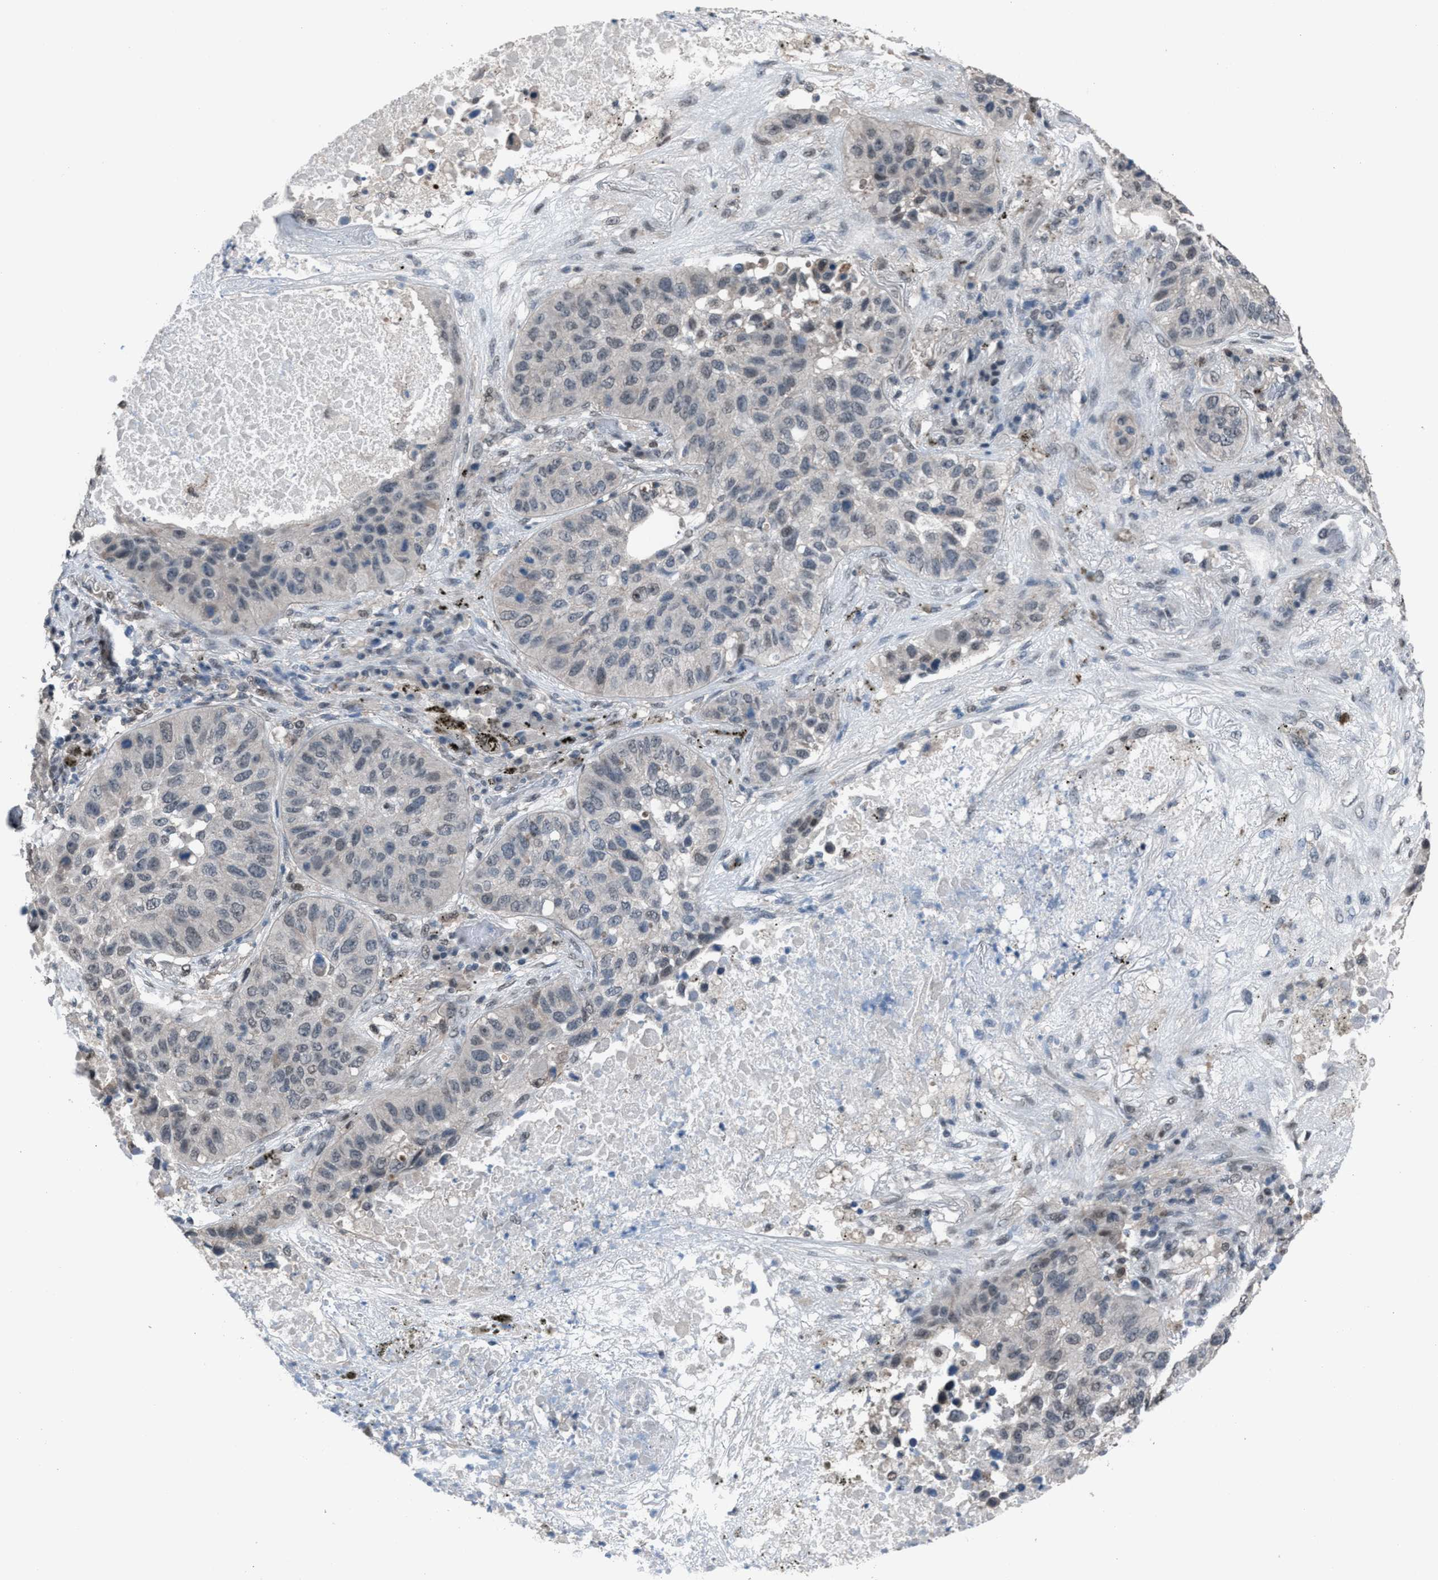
{"staining": {"intensity": "weak", "quantity": "25%-75%", "location": "nuclear"}, "tissue": "lung cancer", "cell_type": "Tumor cells", "image_type": "cancer", "snomed": [{"axis": "morphology", "description": "Squamous cell carcinoma, NOS"}, {"axis": "topography", "description": "Lung"}], "caption": "Lung cancer stained with a protein marker reveals weak staining in tumor cells.", "gene": "ZNF276", "patient": {"sex": "male", "age": 57}}